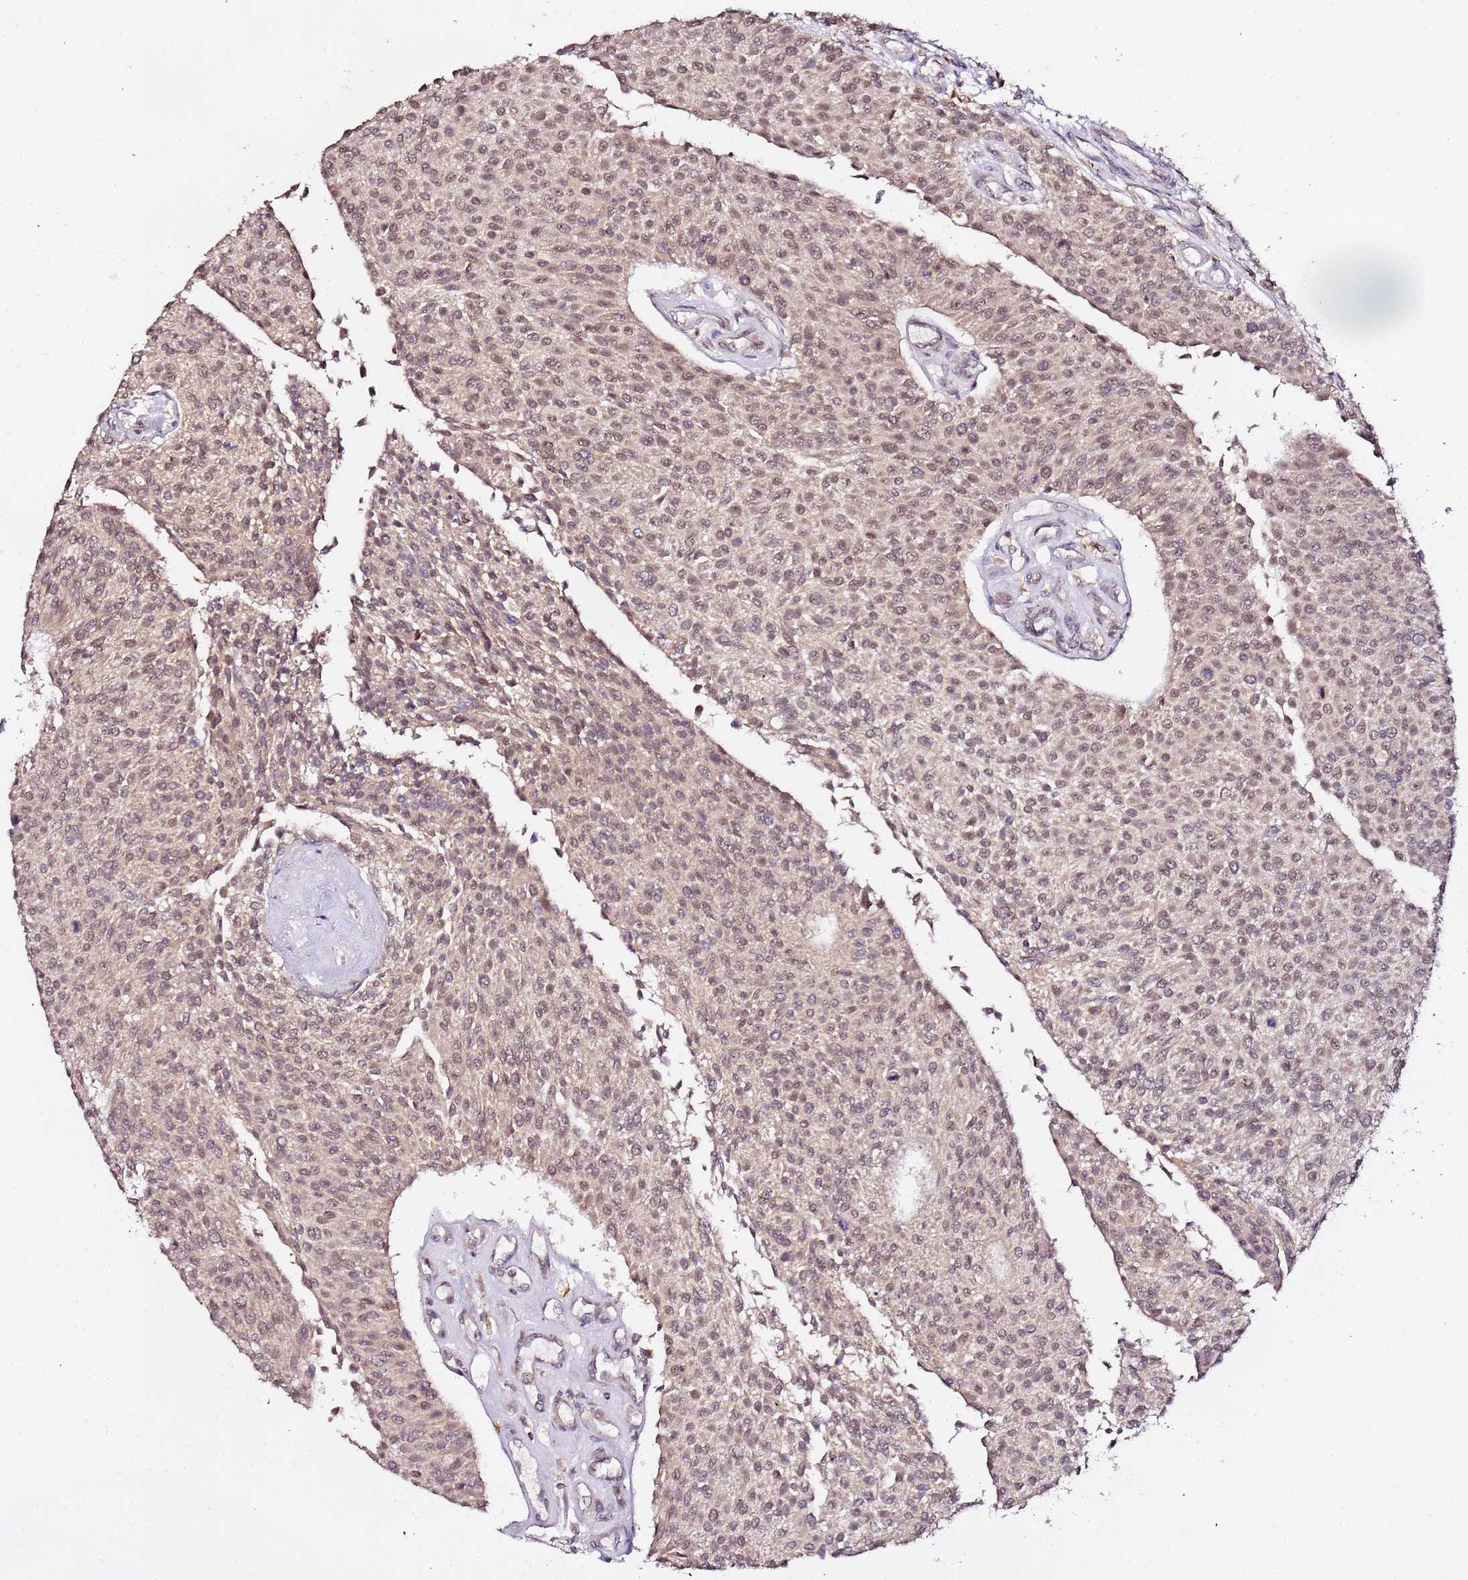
{"staining": {"intensity": "weak", "quantity": ">75%", "location": "cytoplasmic/membranous,nuclear"}, "tissue": "urothelial cancer", "cell_type": "Tumor cells", "image_type": "cancer", "snomed": [{"axis": "morphology", "description": "Urothelial carcinoma, NOS"}, {"axis": "topography", "description": "Urinary bladder"}], "caption": "Immunohistochemistry (IHC) of transitional cell carcinoma demonstrates low levels of weak cytoplasmic/membranous and nuclear expression in approximately >75% of tumor cells.", "gene": "OR5V1", "patient": {"sex": "male", "age": 55}}